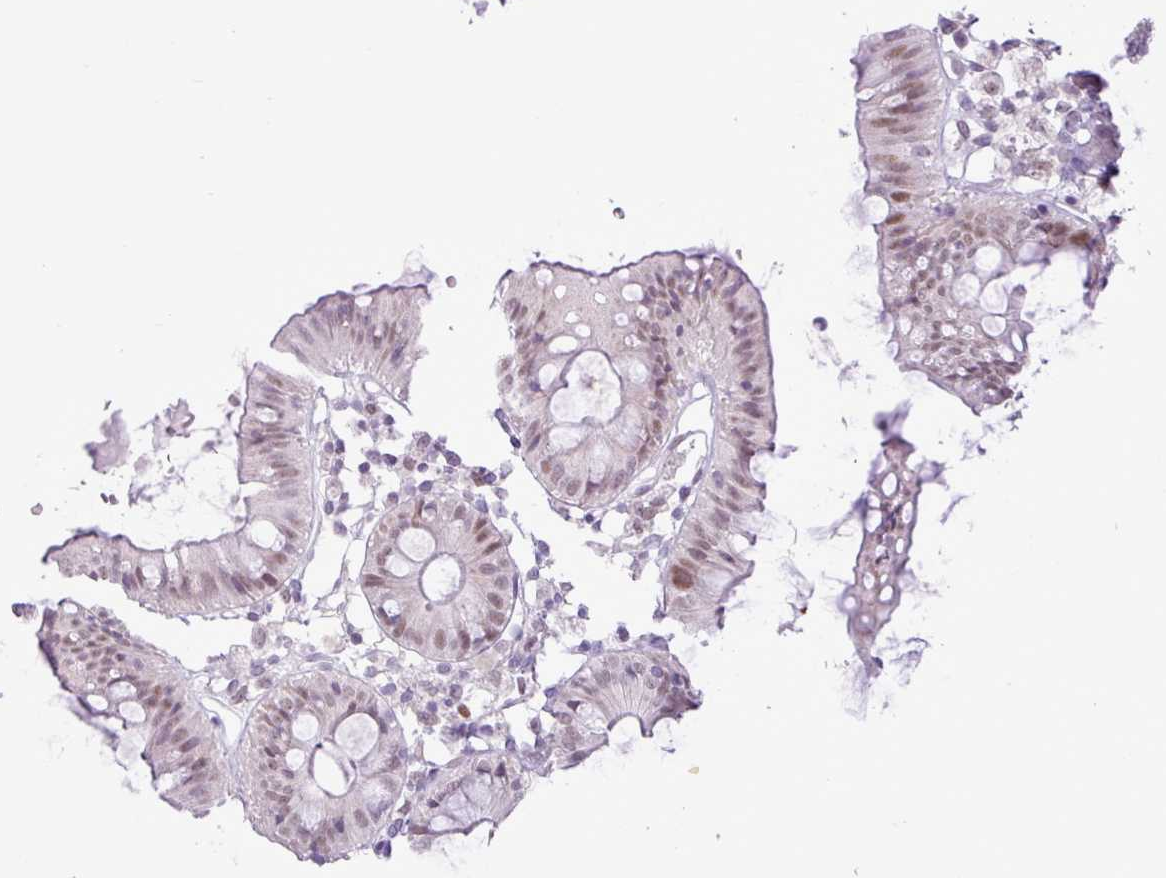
{"staining": {"intensity": "negative", "quantity": "none", "location": "none"}, "tissue": "colon", "cell_type": "Endothelial cells", "image_type": "normal", "snomed": [{"axis": "morphology", "description": "Normal tissue, NOS"}, {"axis": "topography", "description": "Colon"}], "caption": "An IHC image of benign colon is shown. There is no staining in endothelial cells of colon. (Immunohistochemistry, brightfield microscopy, high magnification).", "gene": "ELOA2", "patient": {"sex": "female", "age": 84}}